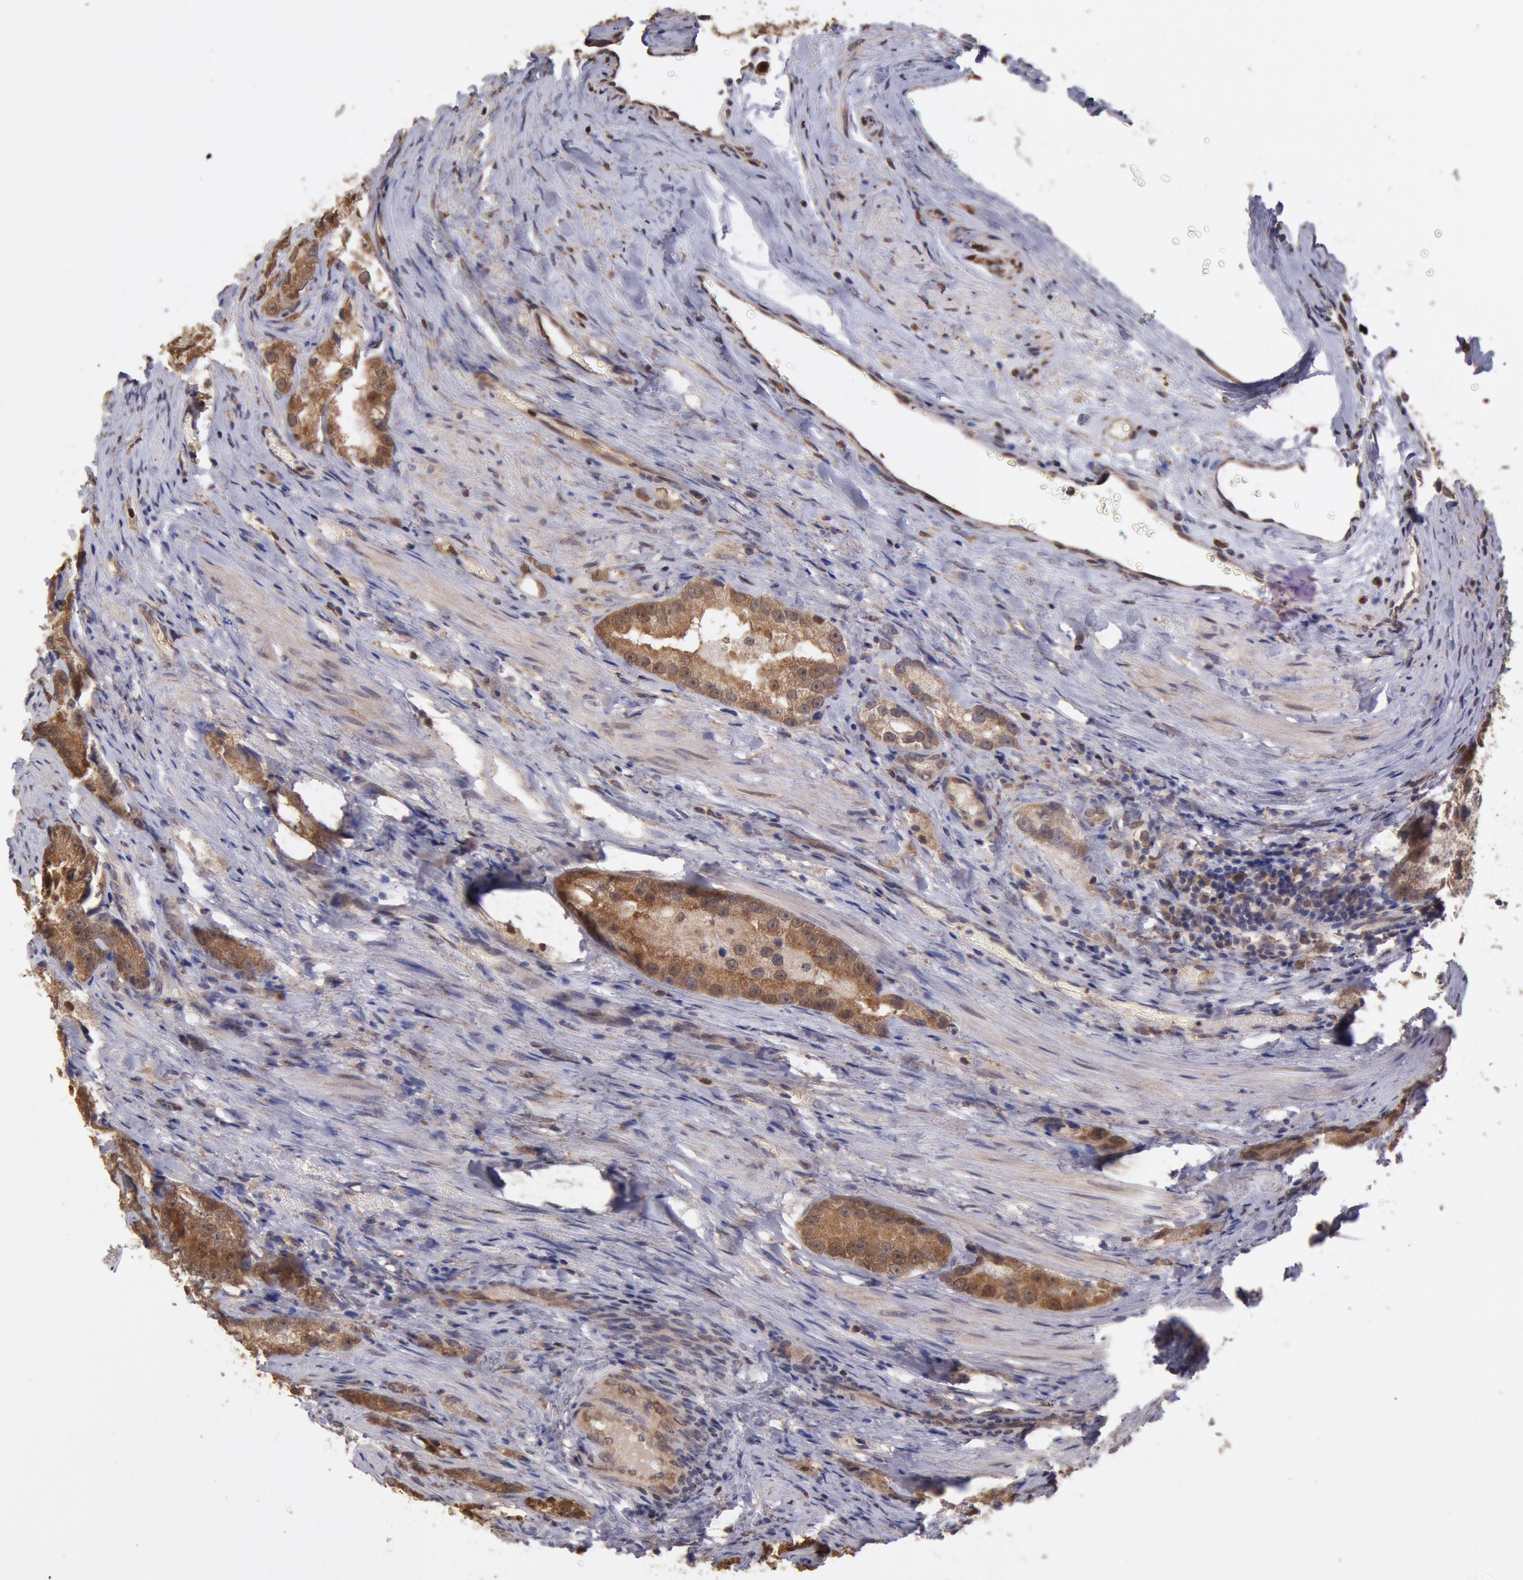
{"staining": {"intensity": "strong", "quantity": ">75%", "location": "cytoplasmic/membranous,nuclear"}, "tissue": "prostate cancer", "cell_type": "Tumor cells", "image_type": "cancer", "snomed": [{"axis": "morphology", "description": "Adenocarcinoma, High grade"}, {"axis": "topography", "description": "Prostate"}], "caption": "Brown immunohistochemical staining in human prostate cancer (adenocarcinoma (high-grade)) demonstrates strong cytoplasmic/membranous and nuclear positivity in about >75% of tumor cells.", "gene": "COMT", "patient": {"sex": "male", "age": 63}}